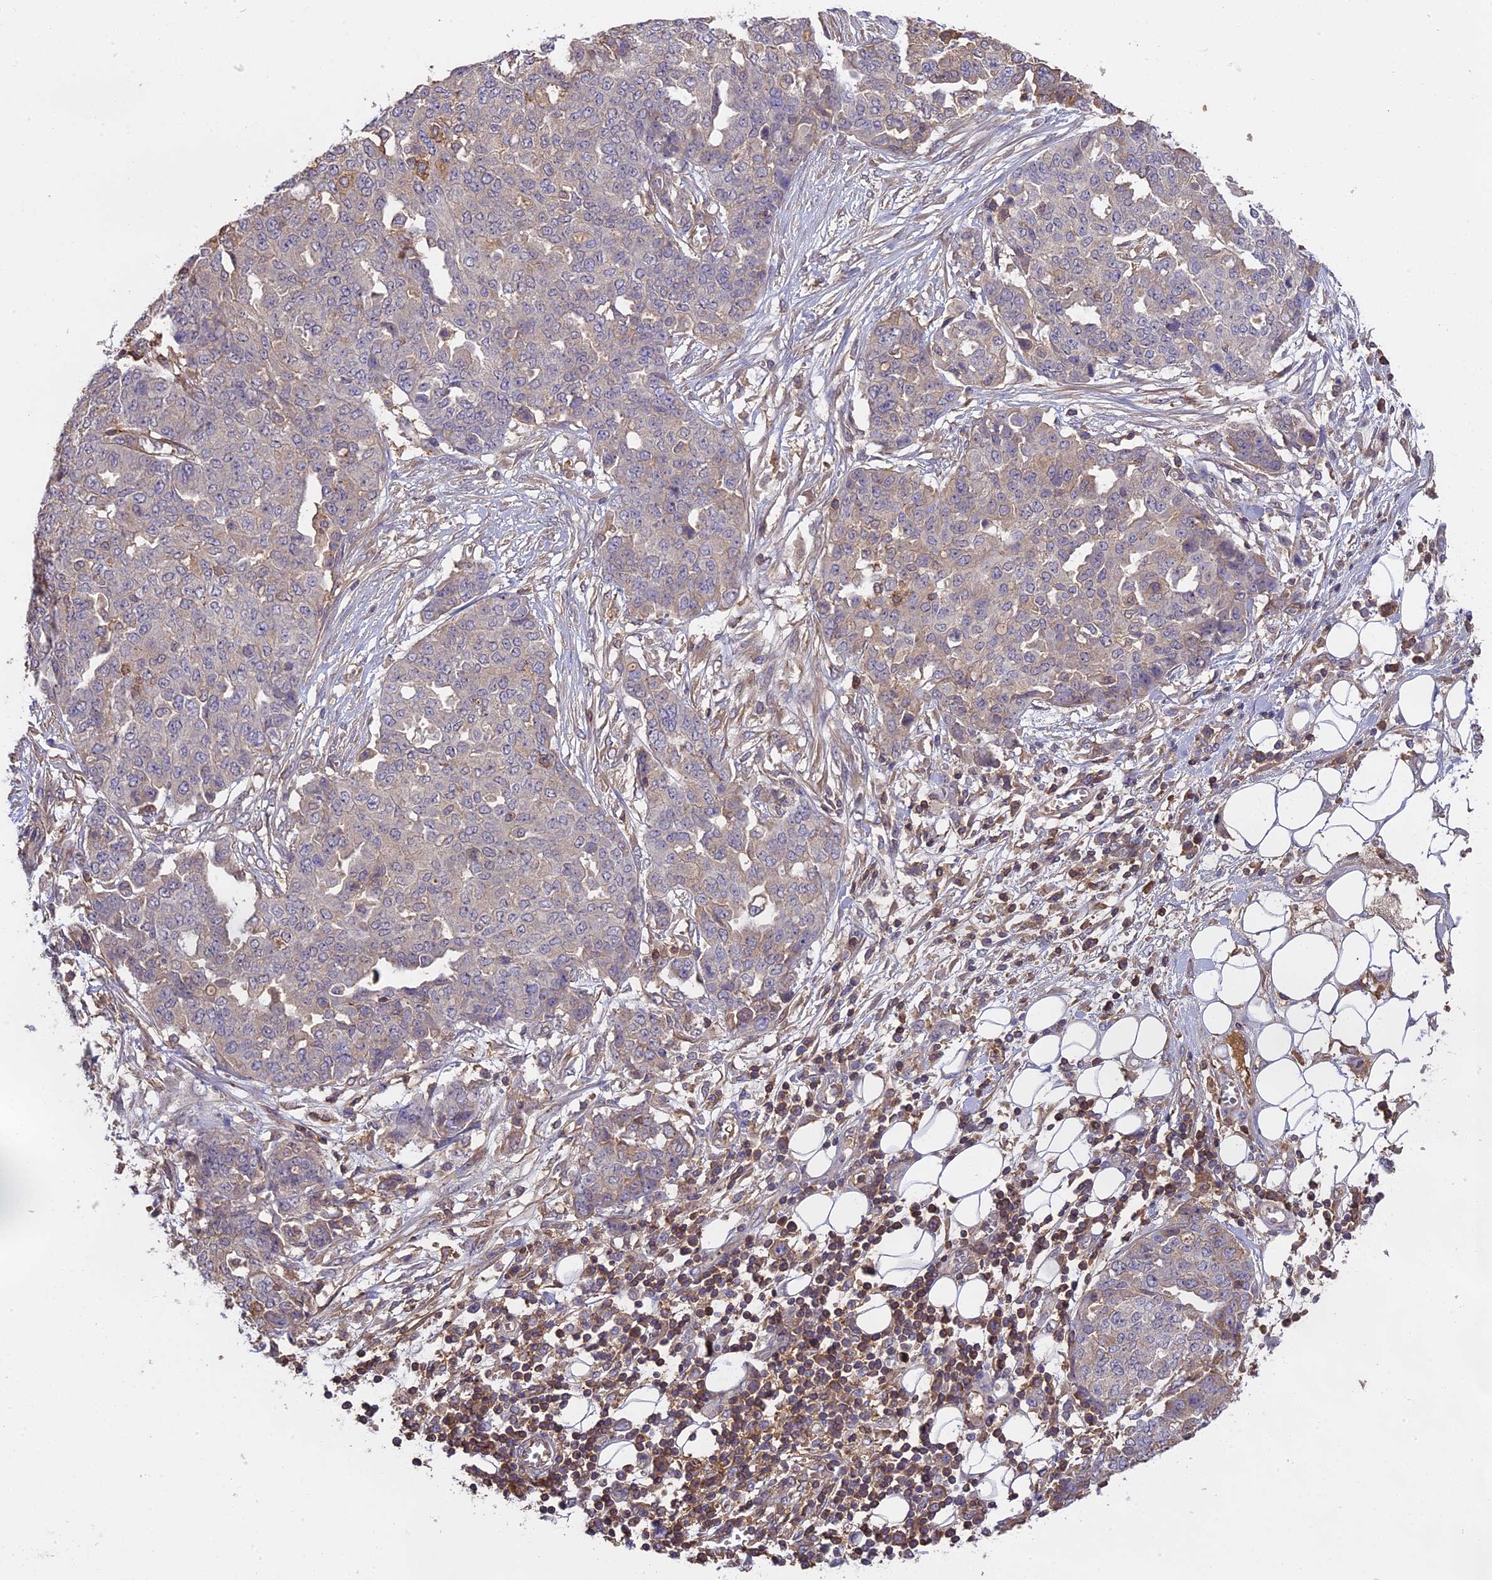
{"staining": {"intensity": "moderate", "quantity": "<25%", "location": "cytoplasmic/membranous"}, "tissue": "ovarian cancer", "cell_type": "Tumor cells", "image_type": "cancer", "snomed": [{"axis": "morphology", "description": "Cystadenocarcinoma, serous, NOS"}, {"axis": "topography", "description": "Soft tissue"}, {"axis": "topography", "description": "Ovary"}], "caption": "Tumor cells show moderate cytoplasmic/membranous expression in about <25% of cells in ovarian cancer (serous cystadenocarcinoma).", "gene": "CFAP119", "patient": {"sex": "female", "age": 57}}